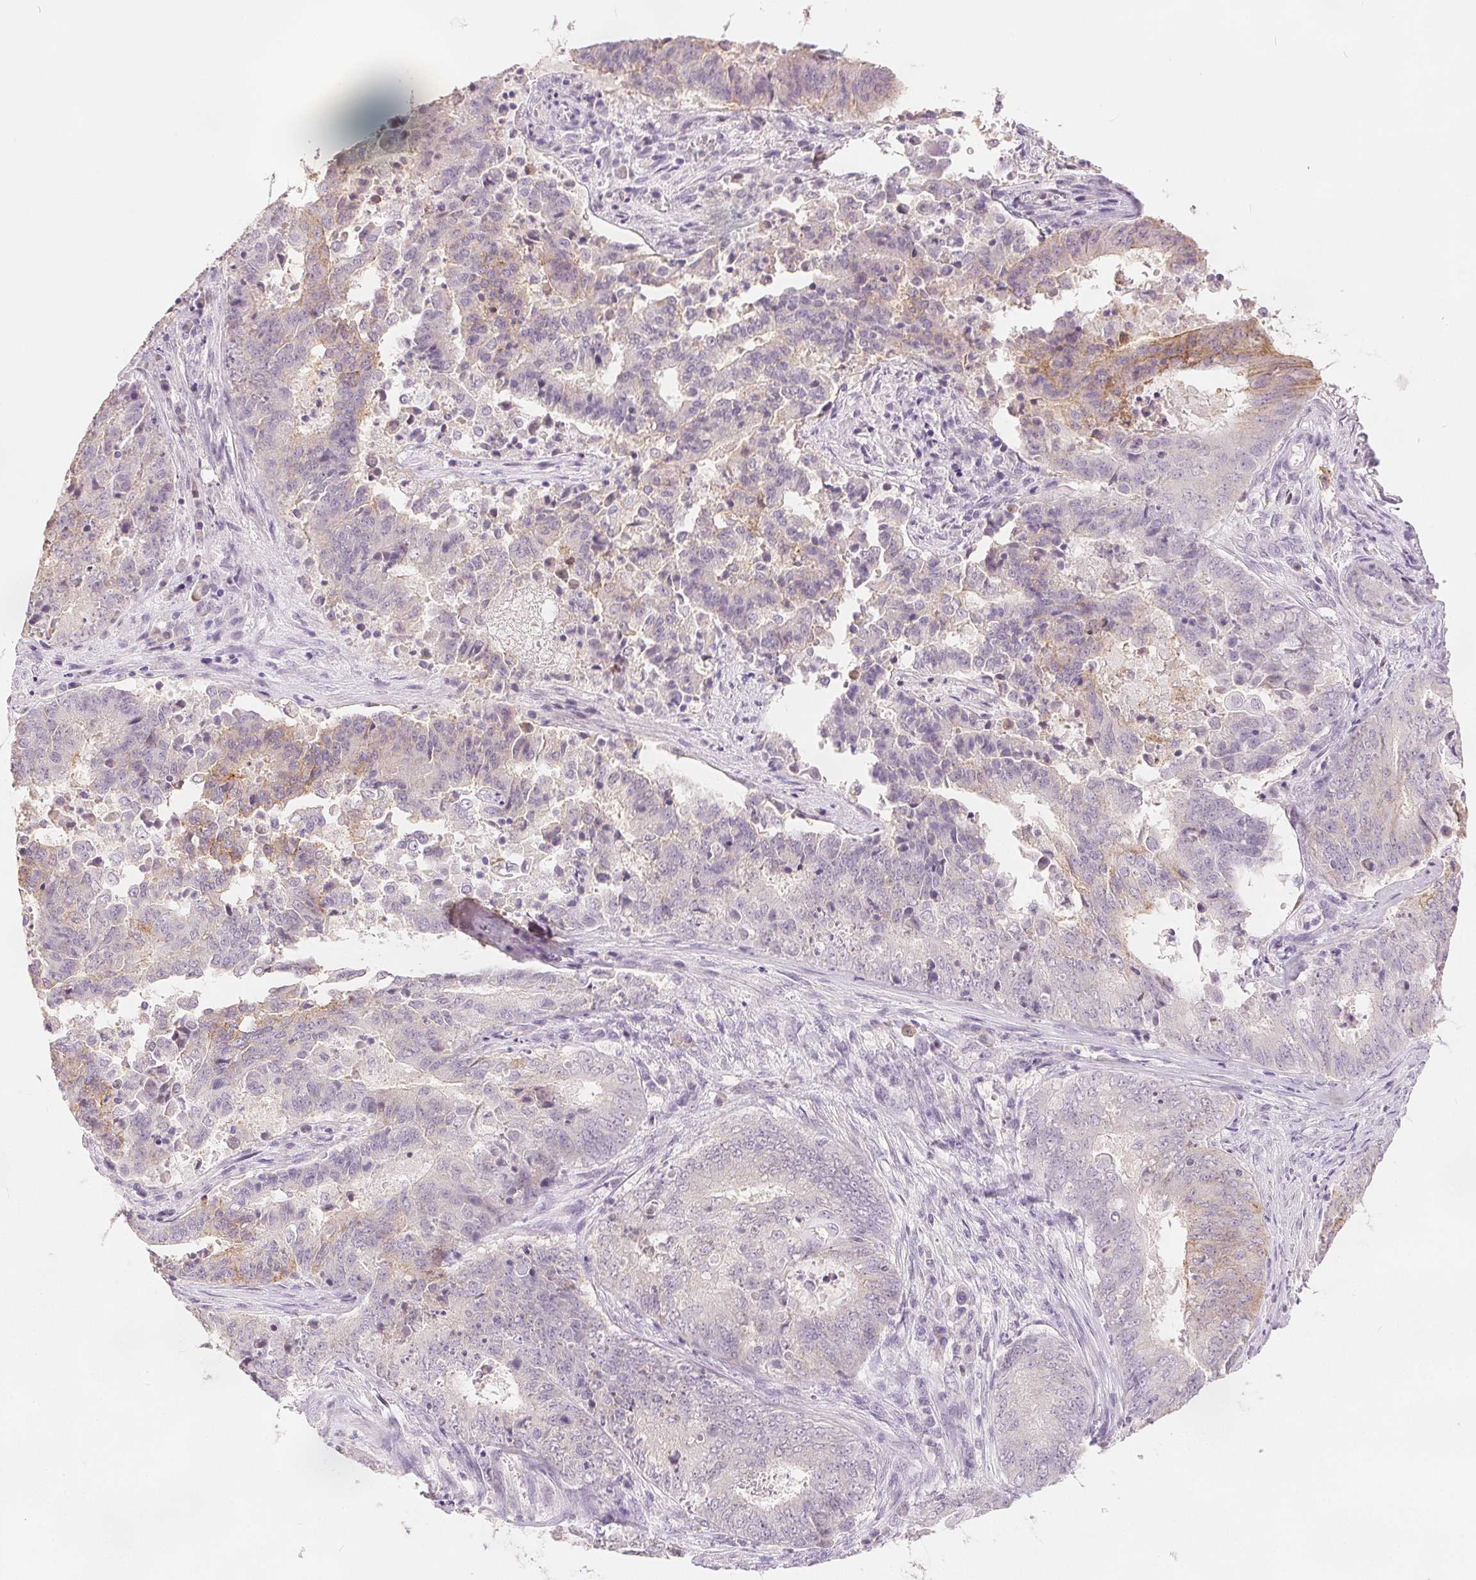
{"staining": {"intensity": "weak", "quantity": "<25%", "location": "cytoplasmic/membranous"}, "tissue": "endometrial cancer", "cell_type": "Tumor cells", "image_type": "cancer", "snomed": [{"axis": "morphology", "description": "Adenocarcinoma, NOS"}, {"axis": "topography", "description": "Endometrium"}], "caption": "Endometrial cancer stained for a protein using IHC exhibits no staining tumor cells.", "gene": "CA12", "patient": {"sex": "female", "age": 62}}